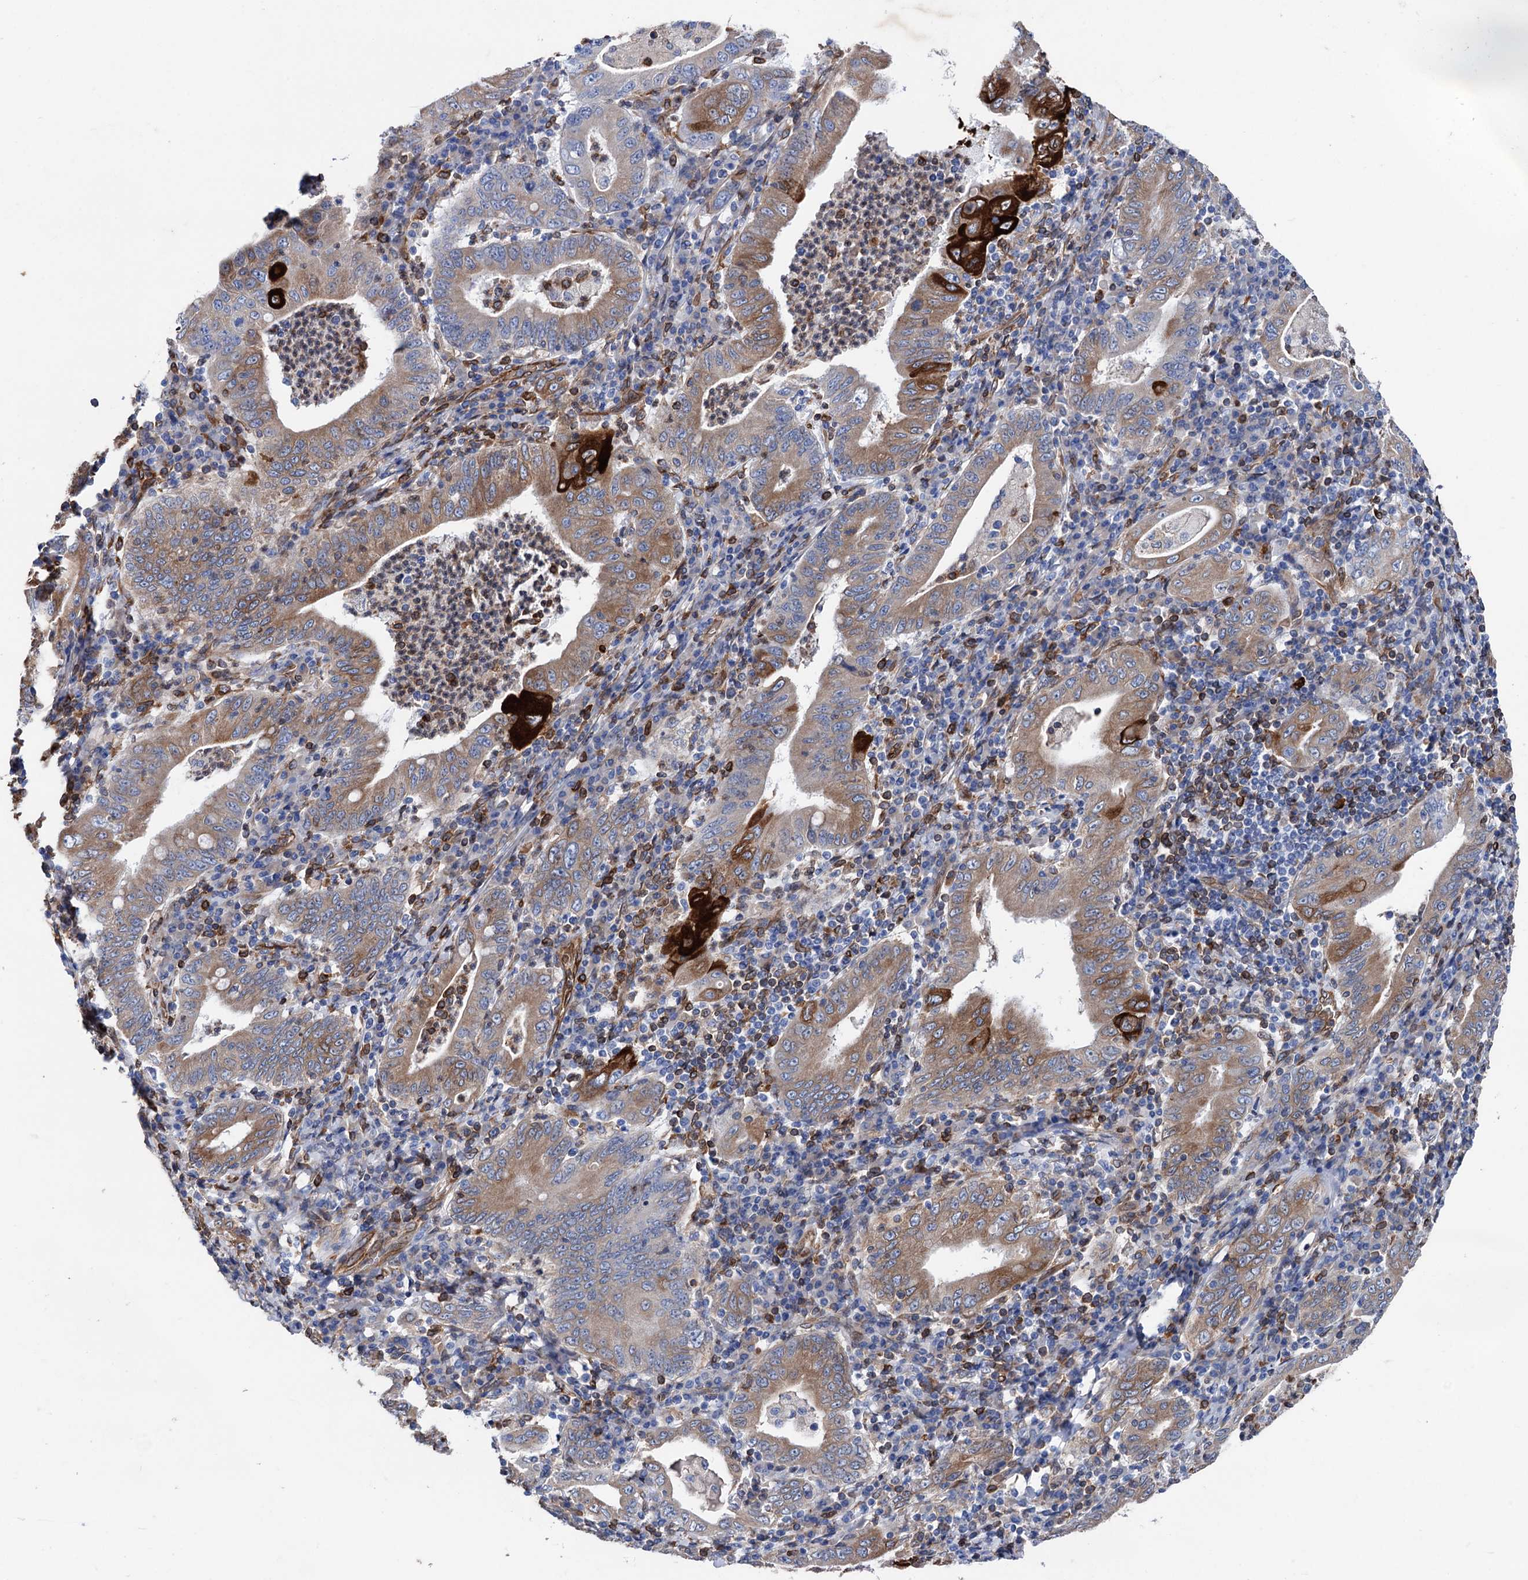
{"staining": {"intensity": "strong", "quantity": "<25%", "location": "cytoplasmic/membranous"}, "tissue": "stomach cancer", "cell_type": "Tumor cells", "image_type": "cancer", "snomed": [{"axis": "morphology", "description": "Normal tissue, NOS"}, {"axis": "morphology", "description": "Adenocarcinoma, NOS"}, {"axis": "topography", "description": "Esophagus"}, {"axis": "topography", "description": "Stomach, upper"}, {"axis": "topography", "description": "Peripheral nerve tissue"}], "caption": "This is an image of IHC staining of stomach cancer (adenocarcinoma), which shows strong expression in the cytoplasmic/membranous of tumor cells.", "gene": "STING1", "patient": {"sex": "male", "age": 62}}